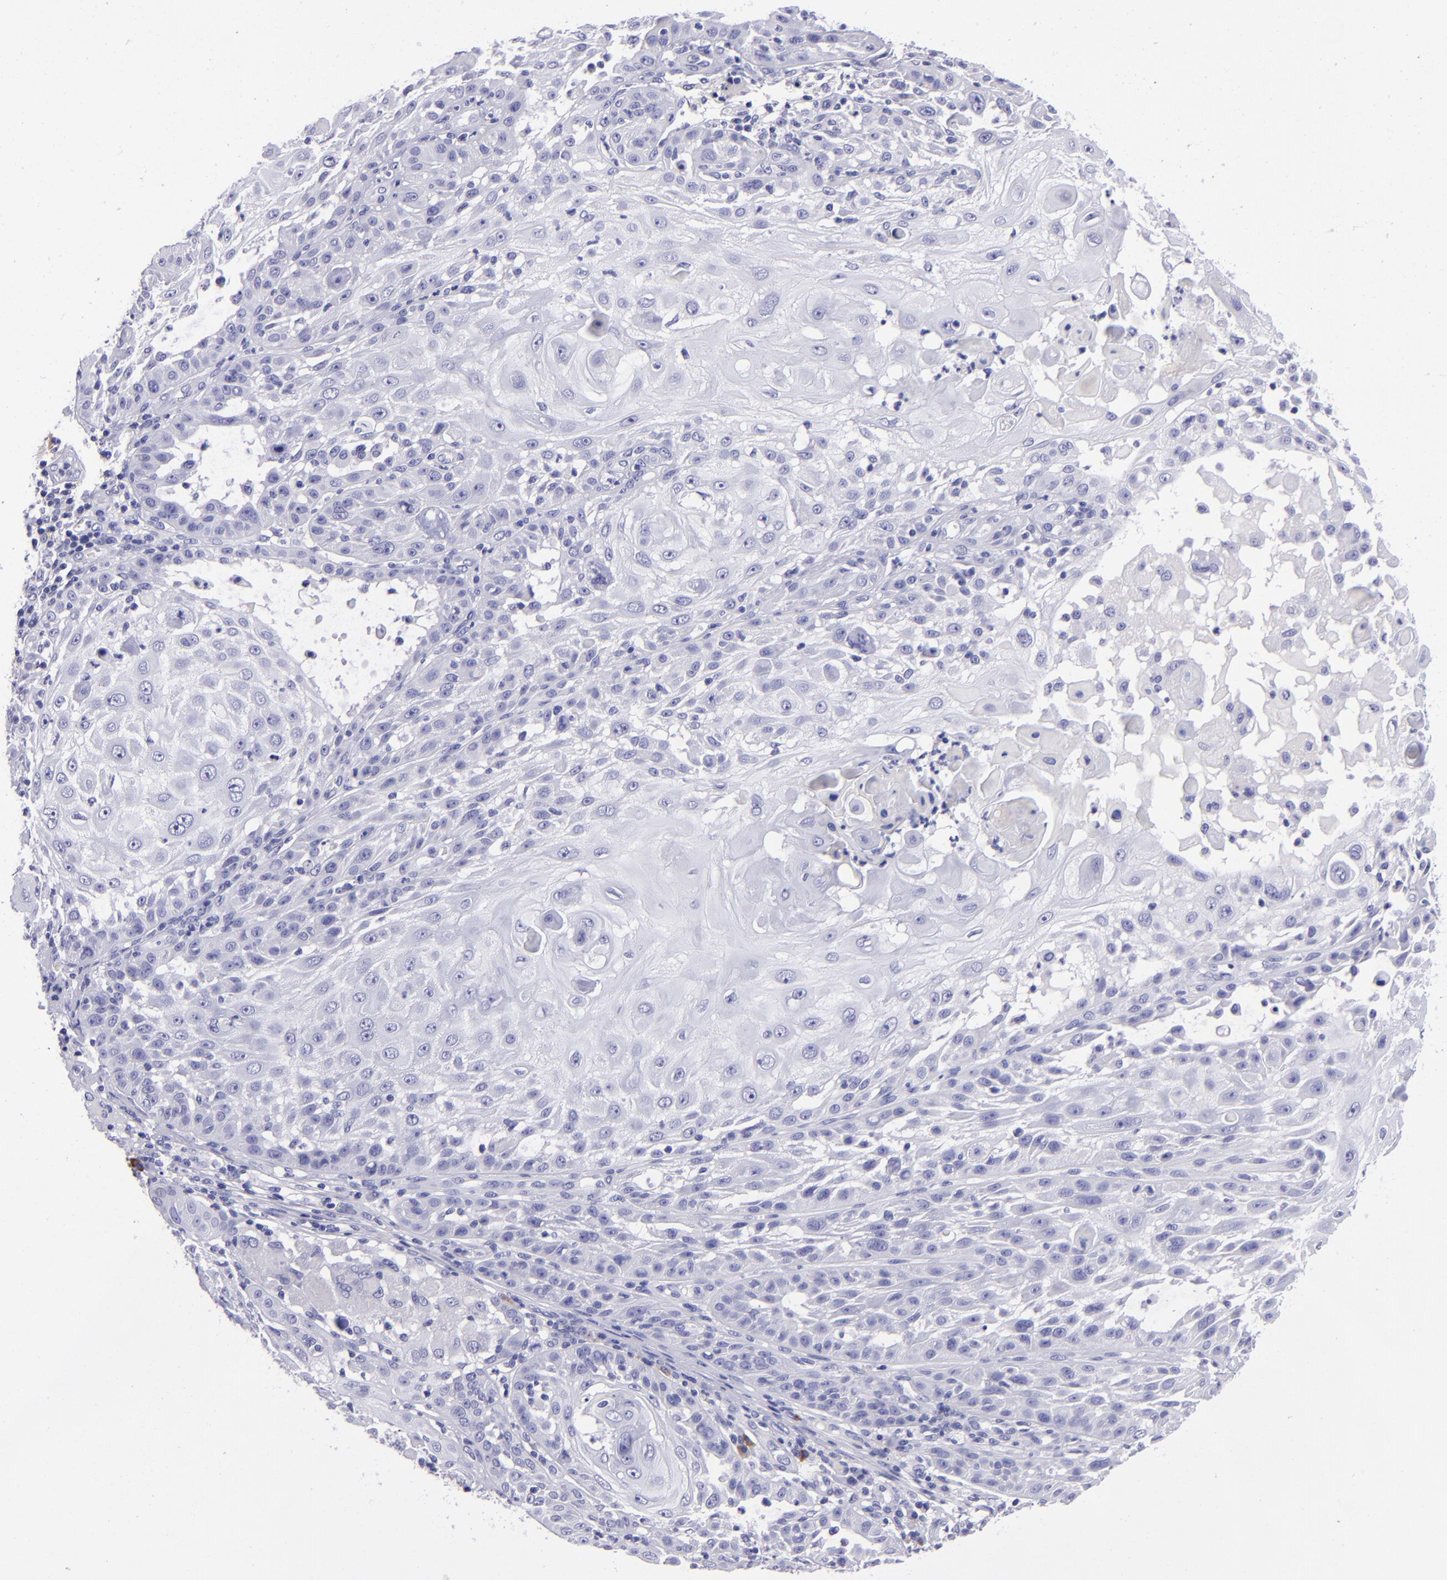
{"staining": {"intensity": "negative", "quantity": "none", "location": "none"}, "tissue": "skin cancer", "cell_type": "Tumor cells", "image_type": "cancer", "snomed": [{"axis": "morphology", "description": "Squamous cell carcinoma, NOS"}, {"axis": "topography", "description": "Skin"}], "caption": "This photomicrograph is of skin cancer (squamous cell carcinoma) stained with immunohistochemistry (IHC) to label a protein in brown with the nuclei are counter-stained blue. There is no positivity in tumor cells.", "gene": "TYRP1", "patient": {"sex": "female", "age": 89}}